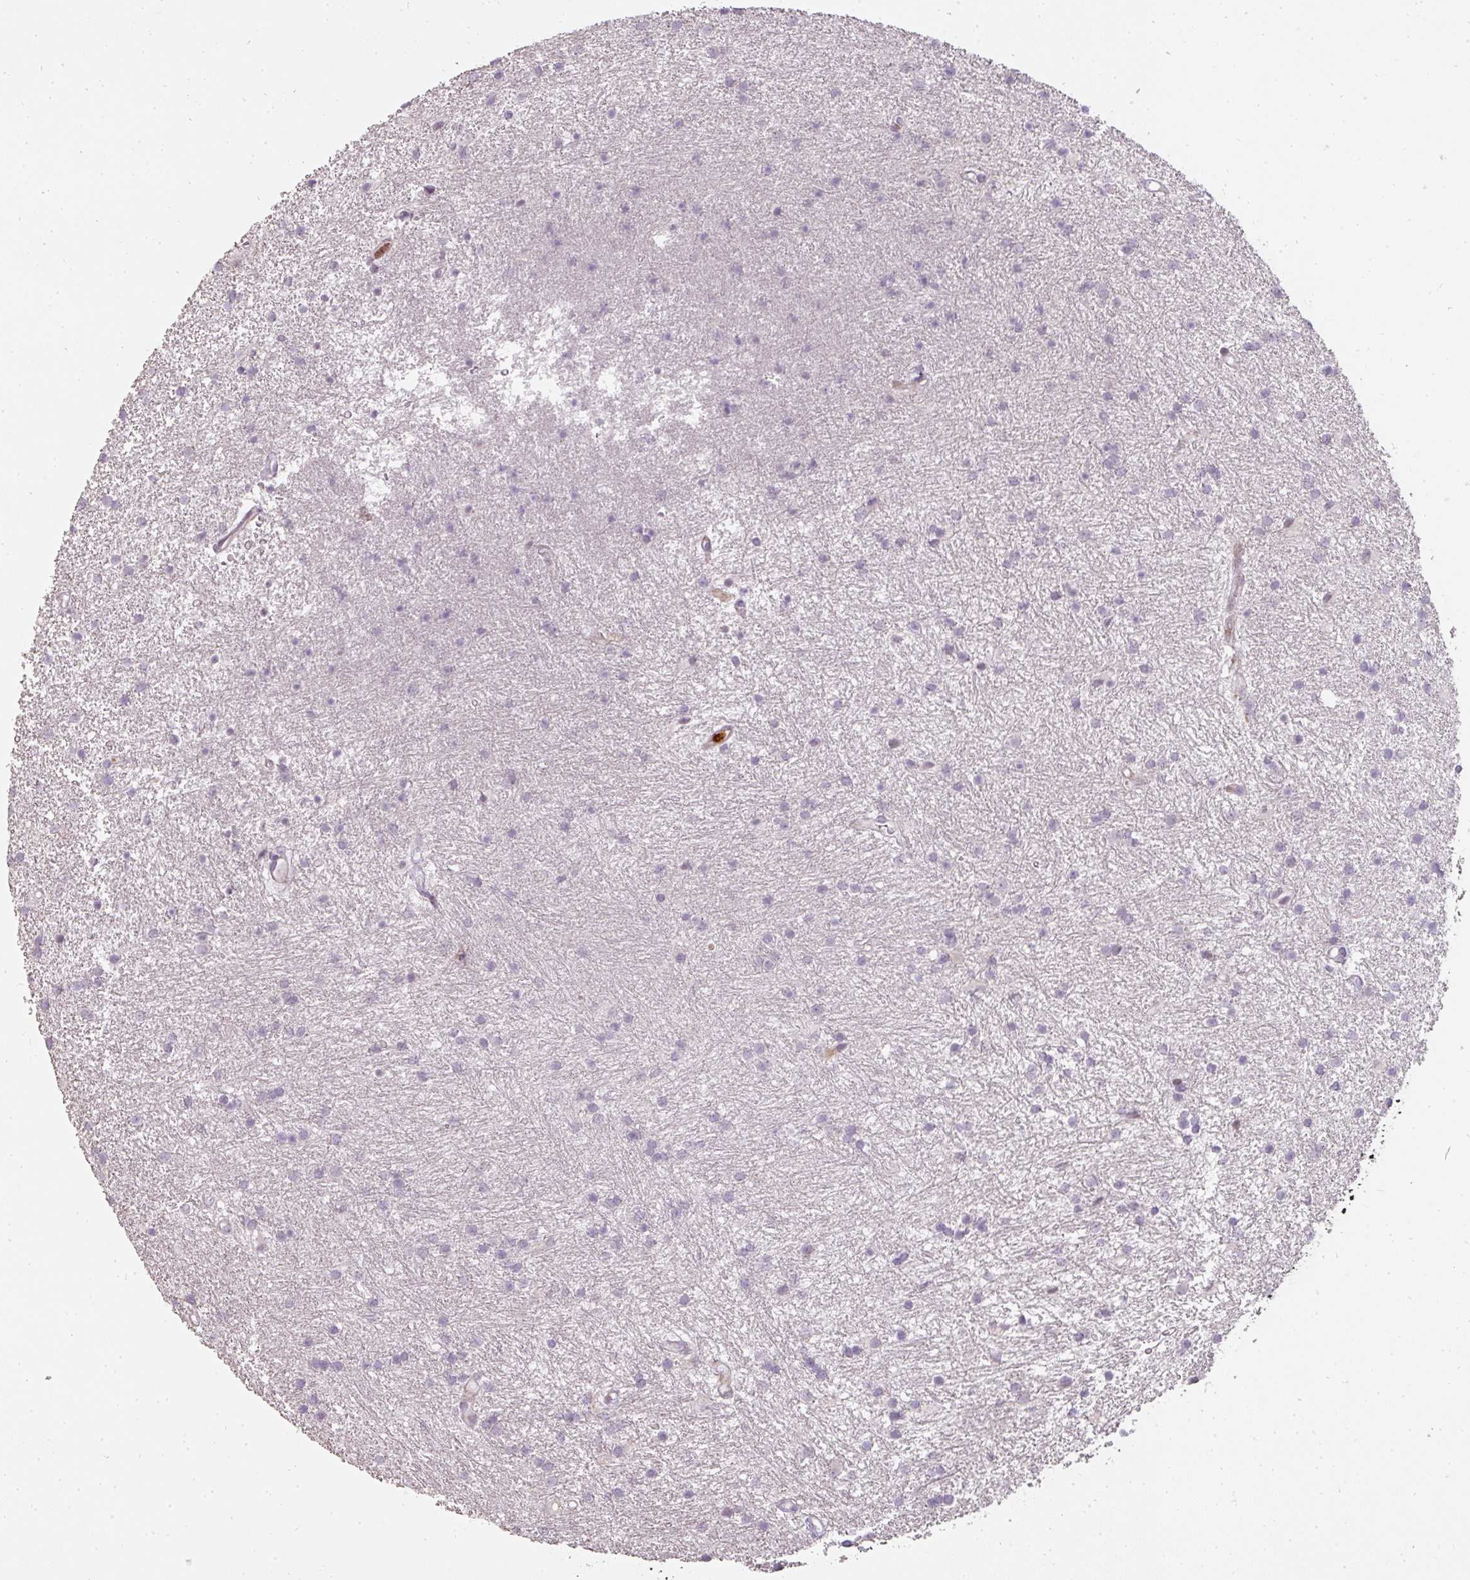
{"staining": {"intensity": "negative", "quantity": "none", "location": "none"}, "tissue": "glioma", "cell_type": "Tumor cells", "image_type": "cancer", "snomed": [{"axis": "morphology", "description": "Glioma, malignant, High grade"}, {"axis": "topography", "description": "Brain"}], "caption": "Human glioma stained for a protein using IHC reveals no staining in tumor cells.", "gene": "BIK", "patient": {"sex": "male", "age": 77}}